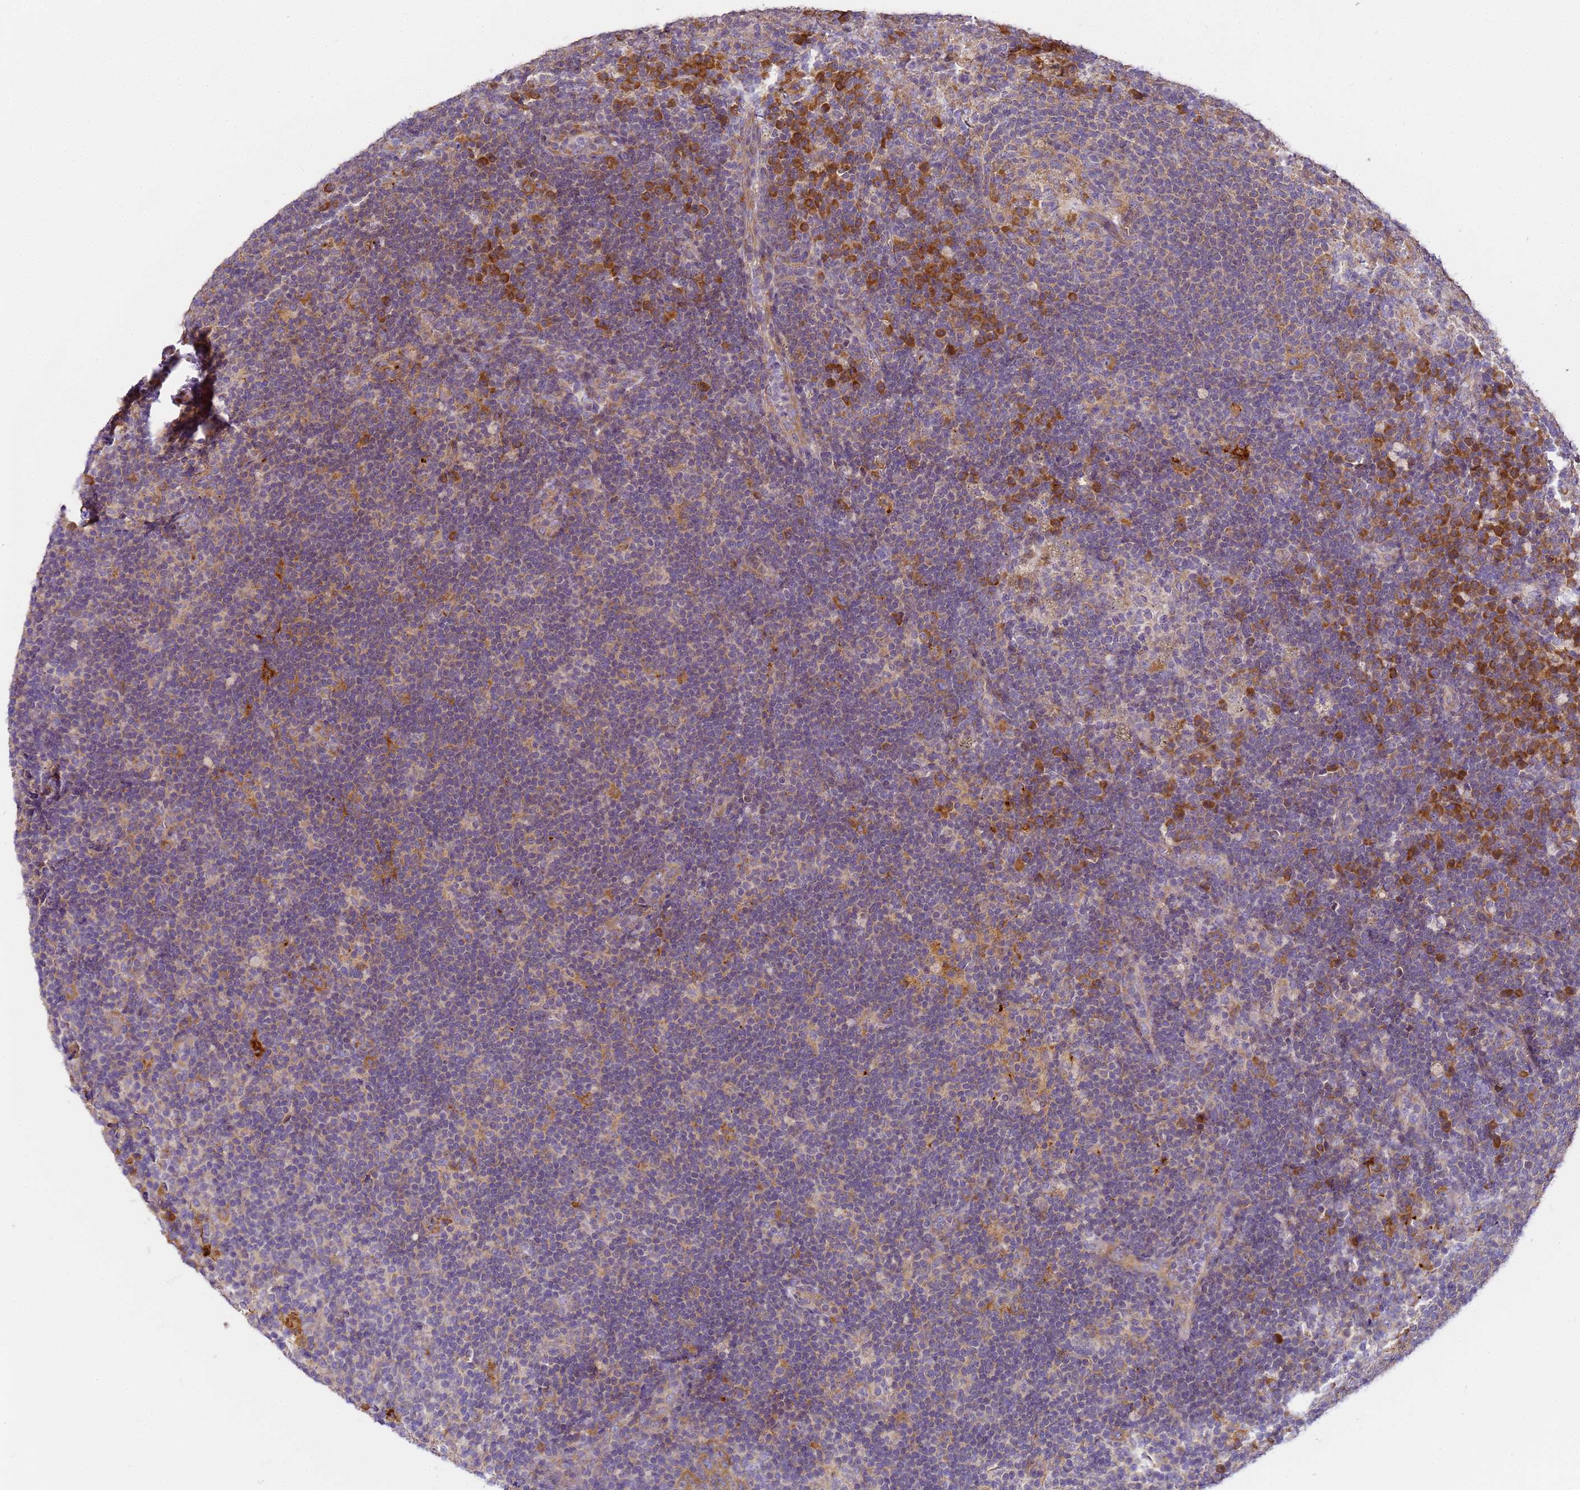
{"staining": {"intensity": "moderate", "quantity": ">75%", "location": "cytoplasmic/membranous"}, "tissue": "lymph node", "cell_type": "Germinal center cells", "image_type": "normal", "snomed": [{"axis": "morphology", "description": "Normal tissue, NOS"}, {"axis": "topography", "description": "Lymph node"}], "caption": "Human lymph node stained with a brown dye exhibits moderate cytoplasmic/membranous positive positivity in approximately >75% of germinal center cells.", "gene": "RPL13A", "patient": {"sex": "female", "age": 70}}